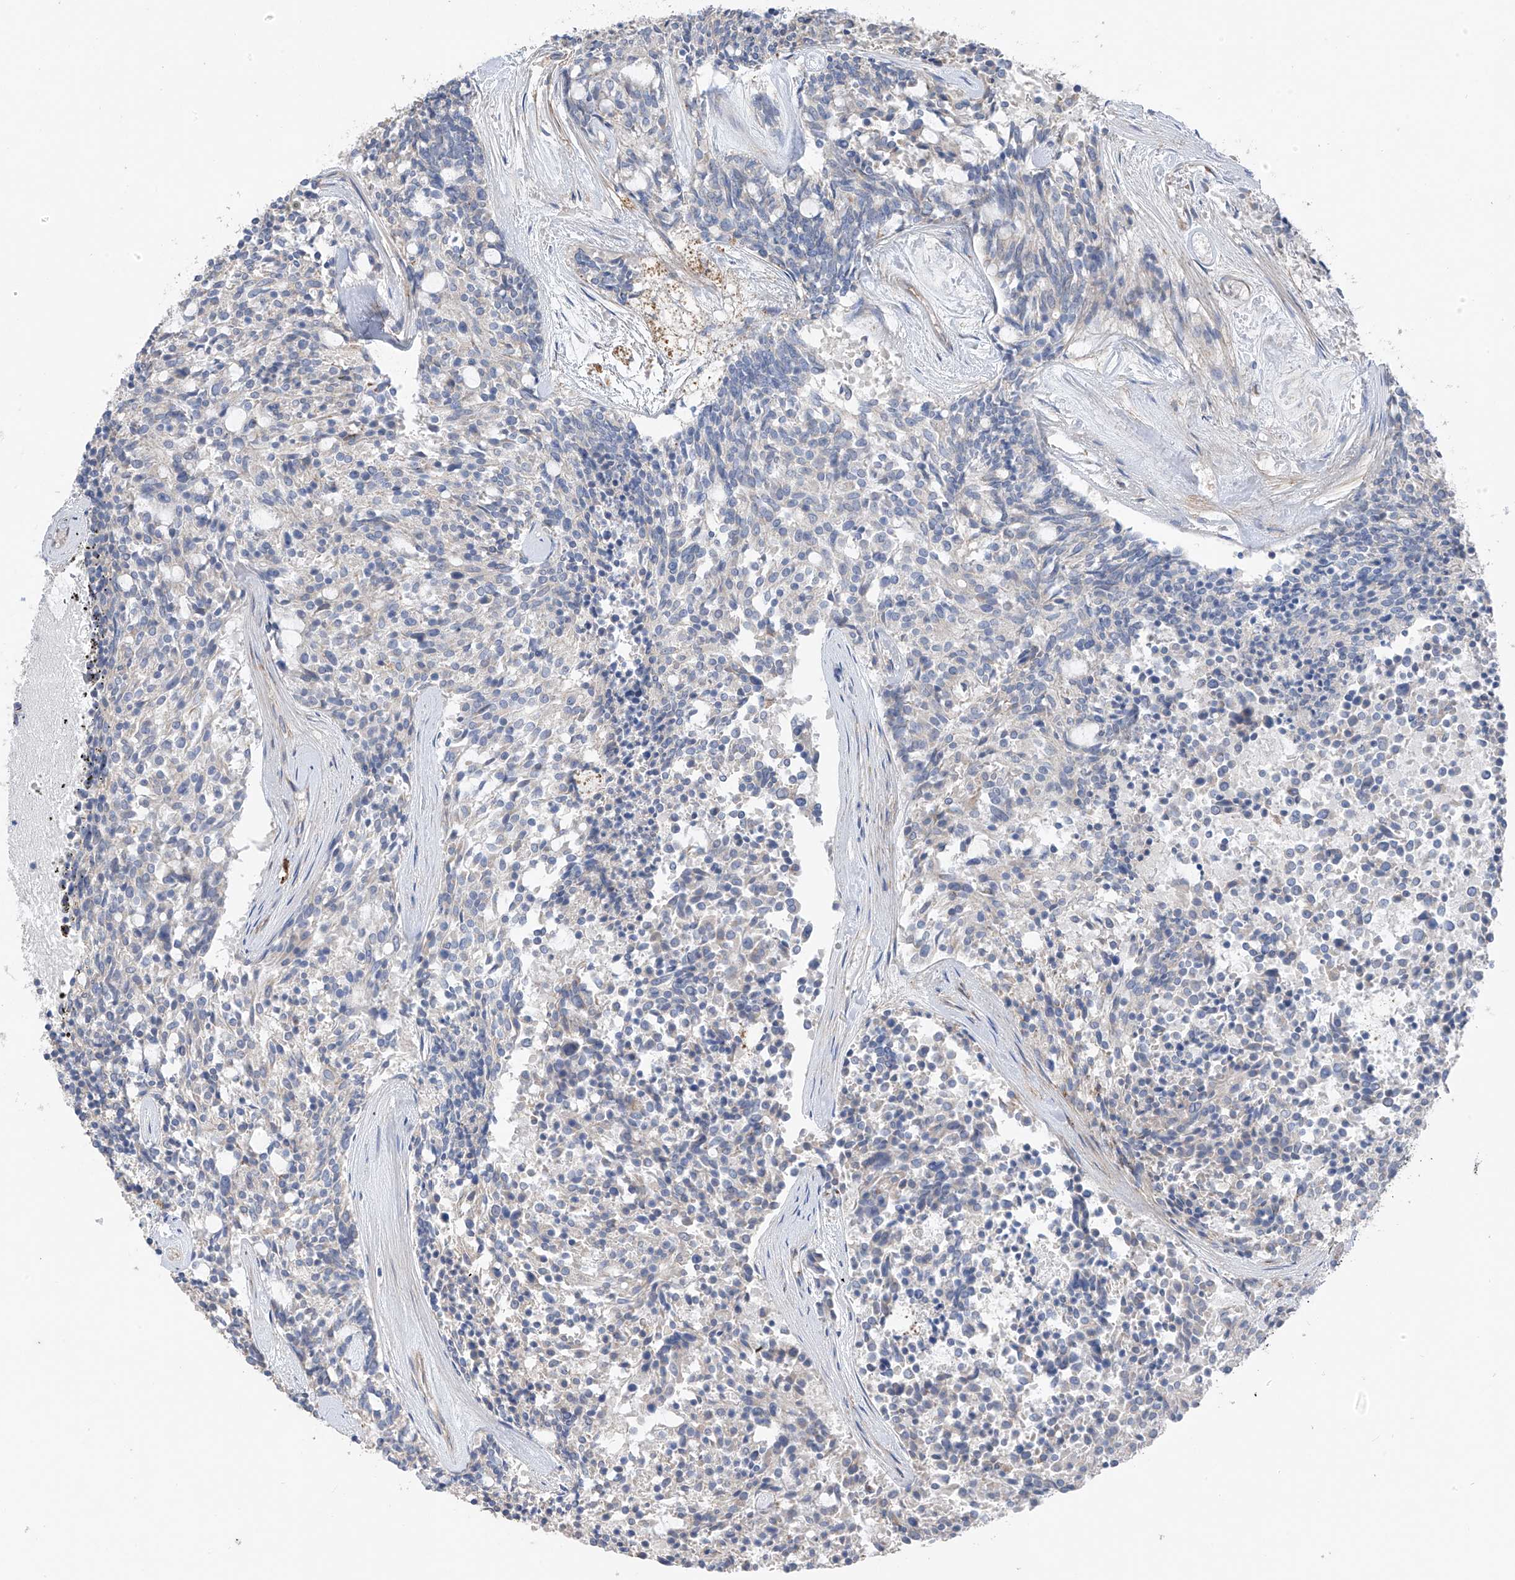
{"staining": {"intensity": "negative", "quantity": "none", "location": "none"}, "tissue": "carcinoid", "cell_type": "Tumor cells", "image_type": "cancer", "snomed": [{"axis": "morphology", "description": "Carcinoid, malignant, NOS"}, {"axis": "topography", "description": "Pancreas"}], "caption": "Carcinoid (malignant) was stained to show a protein in brown. There is no significant expression in tumor cells. (Brightfield microscopy of DAB immunohistochemistry (IHC) at high magnification).", "gene": "GALNTL6", "patient": {"sex": "female", "age": 54}}